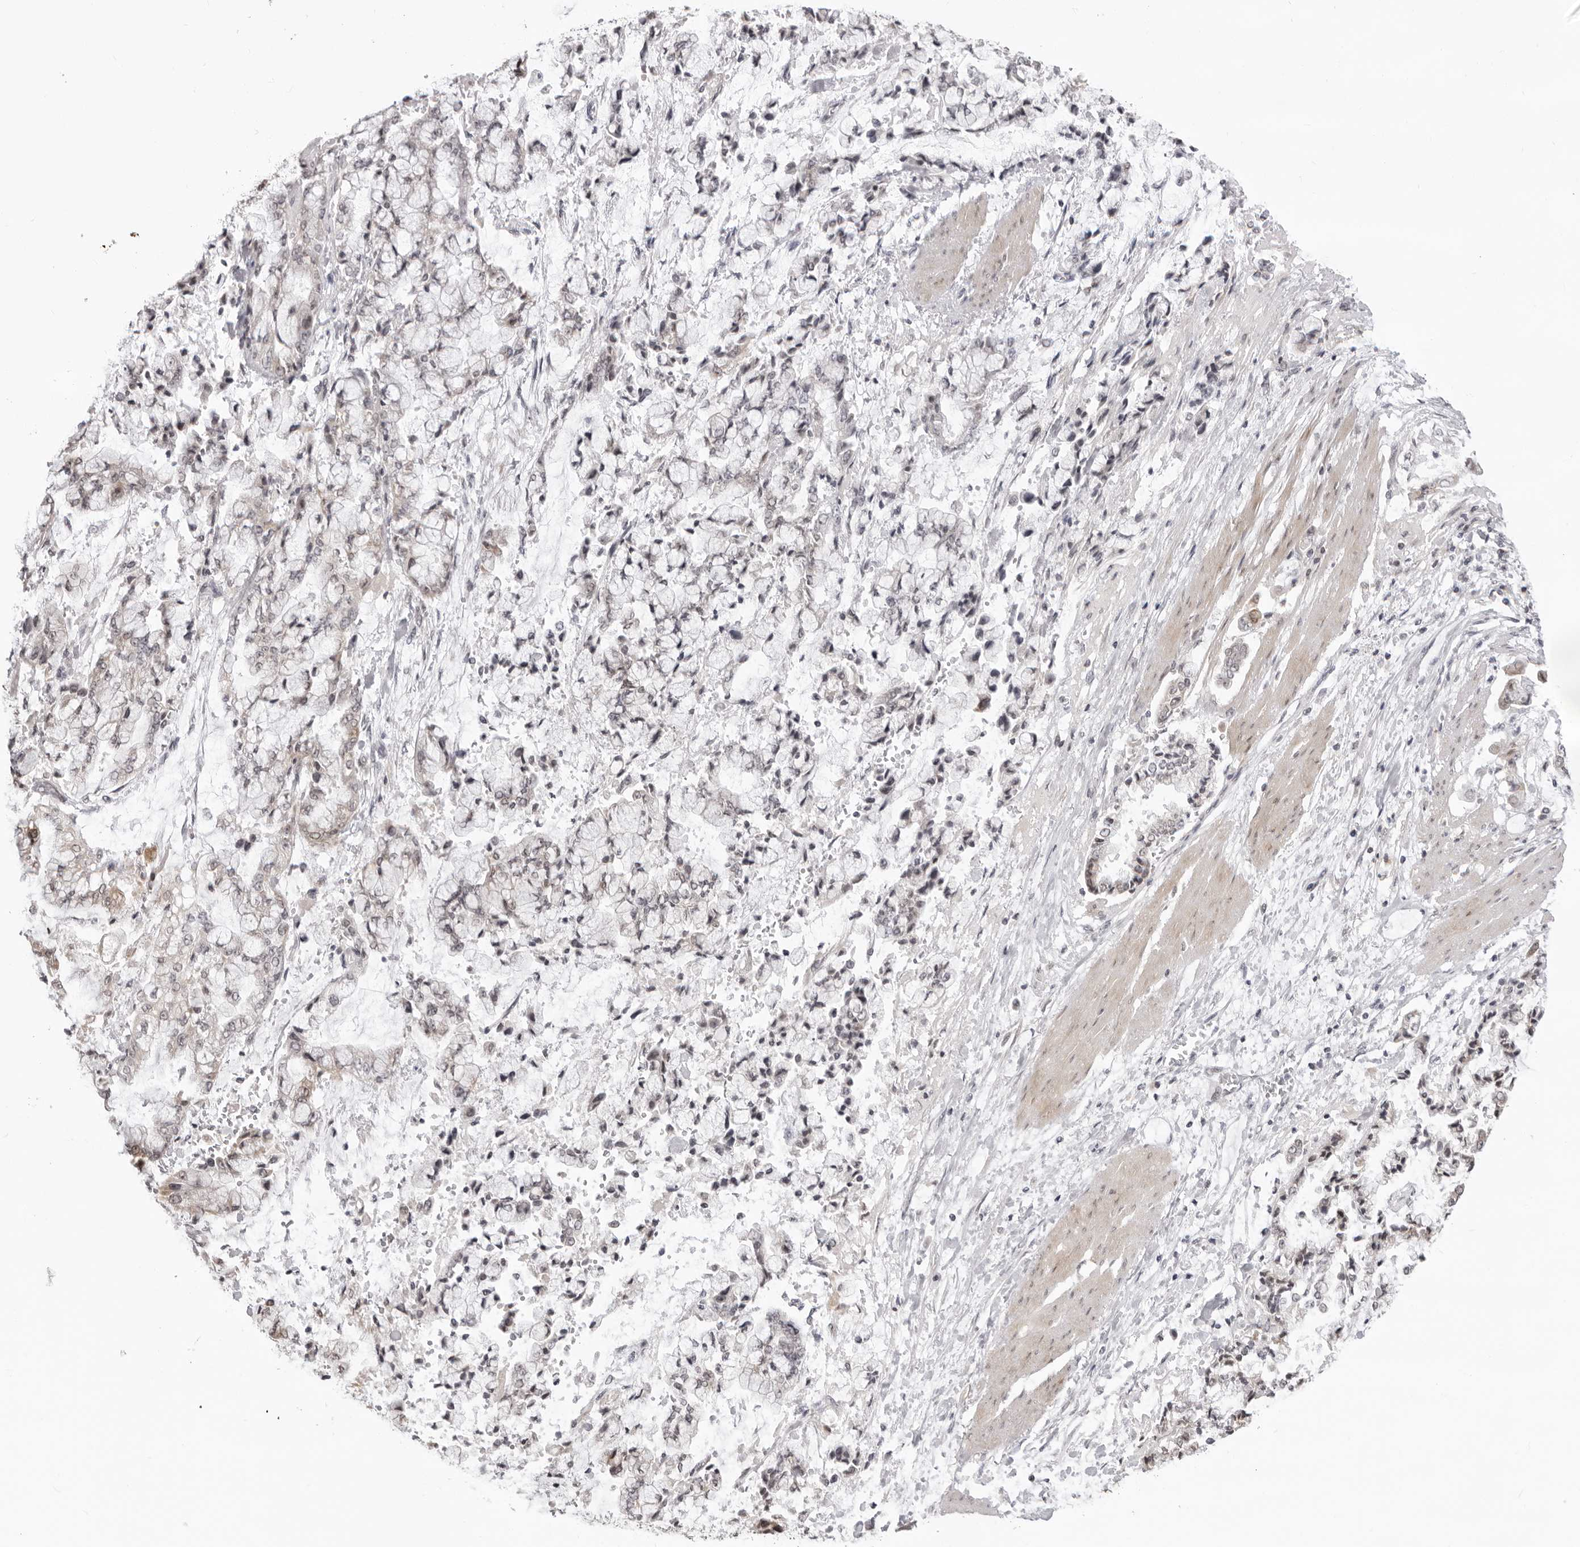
{"staining": {"intensity": "negative", "quantity": "none", "location": "none"}, "tissue": "stomach cancer", "cell_type": "Tumor cells", "image_type": "cancer", "snomed": [{"axis": "morphology", "description": "Normal tissue, NOS"}, {"axis": "morphology", "description": "Adenocarcinoma, NOS"}, {"axis": "topography", "description": "Stomach, upper"}, {"axis": "topography", "description": "Stomach"}], "caption": "There is no significant expression in tumor cells of stomach cancer (adenocarcinoma).", "gene": "ACP6", "patient": {"sex": "male", "age": 76}}